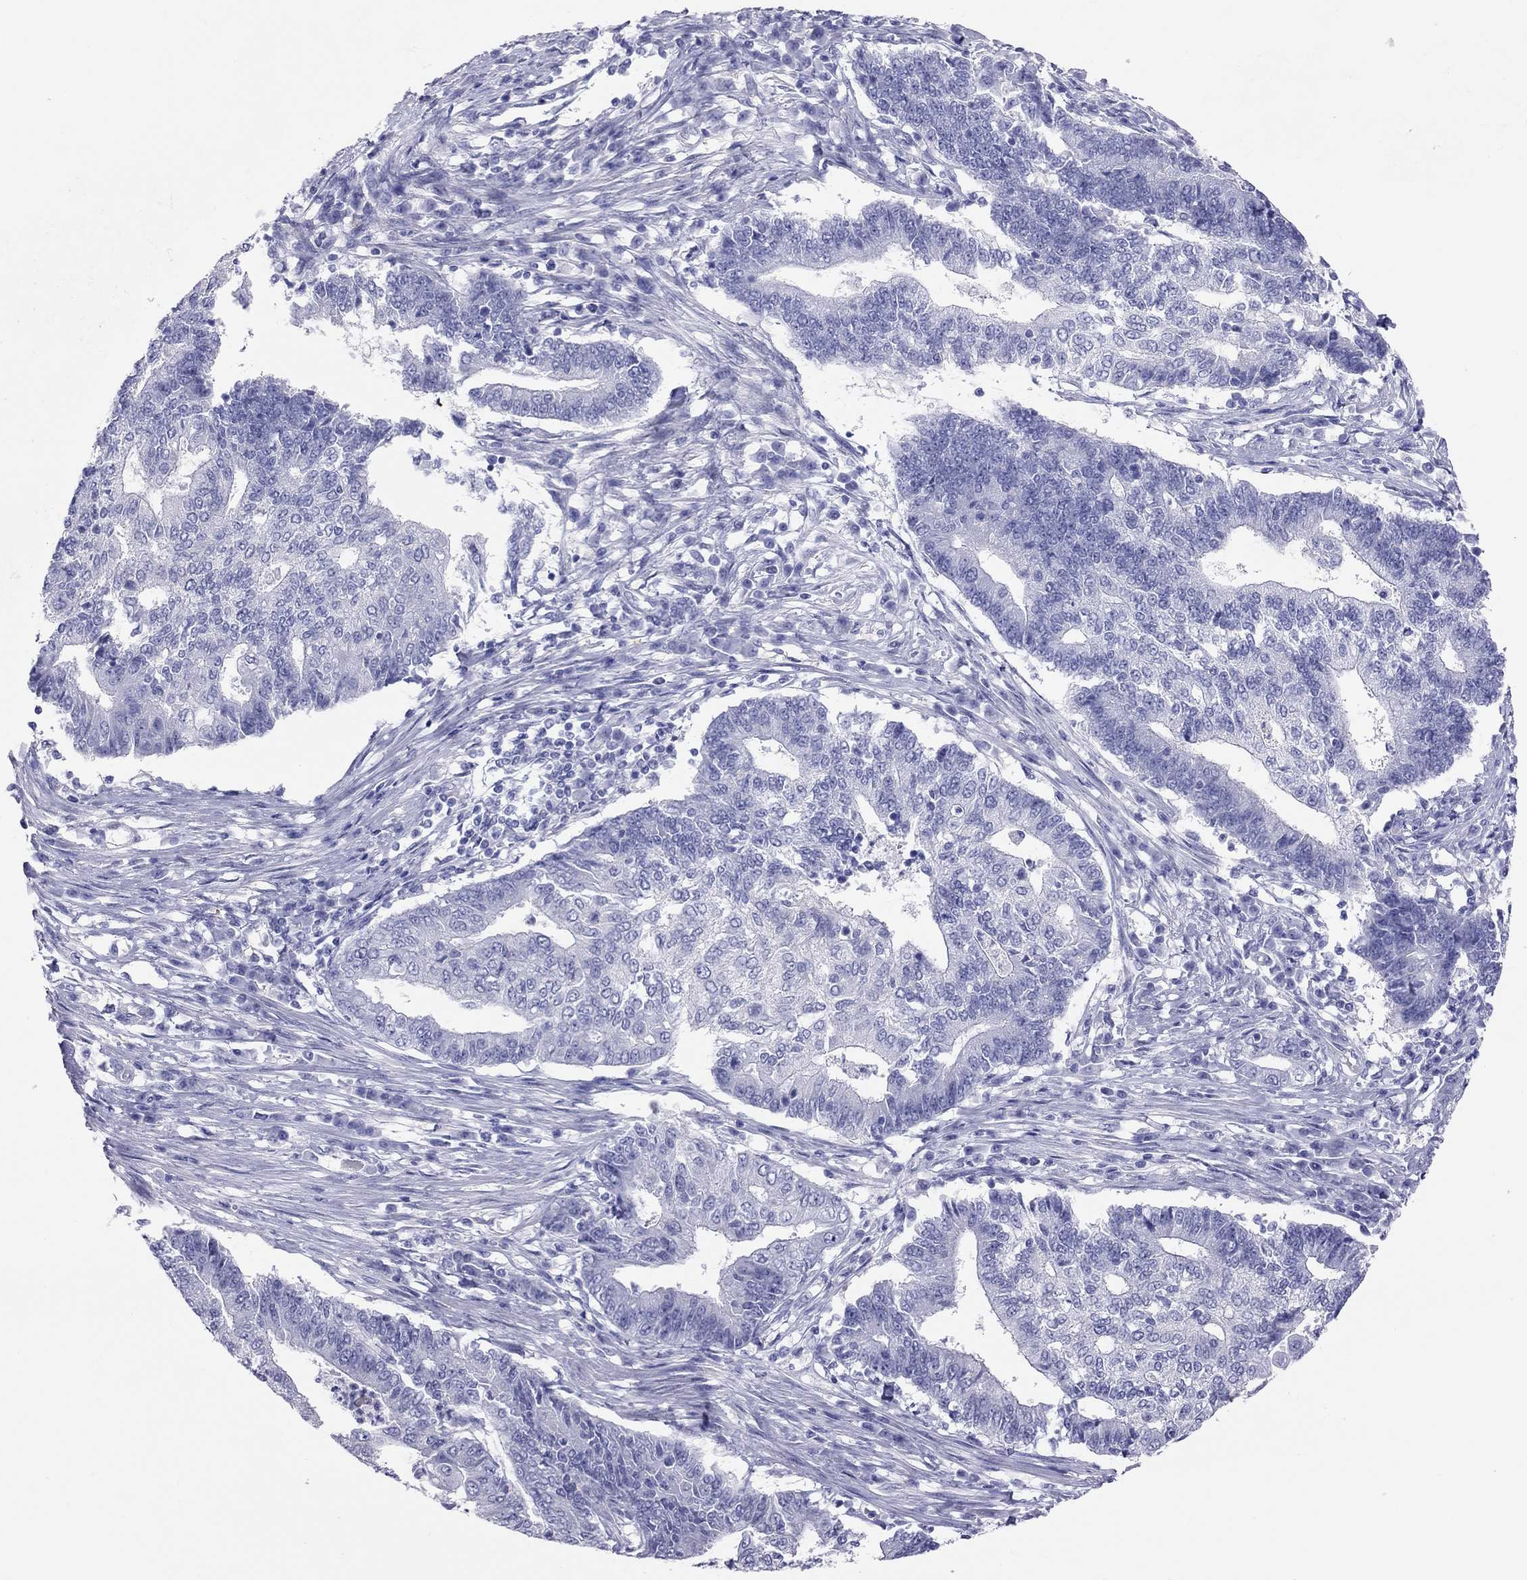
{"staining": {"intensity": "negative", "quantity": "none", "location": "none"}, "tissue": "endometrial cancer", "cell_type": "Tumor cells", "image_type": "cancer", "snomed": [{"axis": "morphology", "description": "Adenocarcinoma, NOS"}, {"axis": "topography", "description": "Uterus"}, {"axis": "topography", "description": "Endometrium"}], "caption": "The histopathology image exhibits no staining of tumor cells in adenocarcinoma (endometrial).", "gene": "PSMB11", "patient": {"sex": "female", "age": 54}}